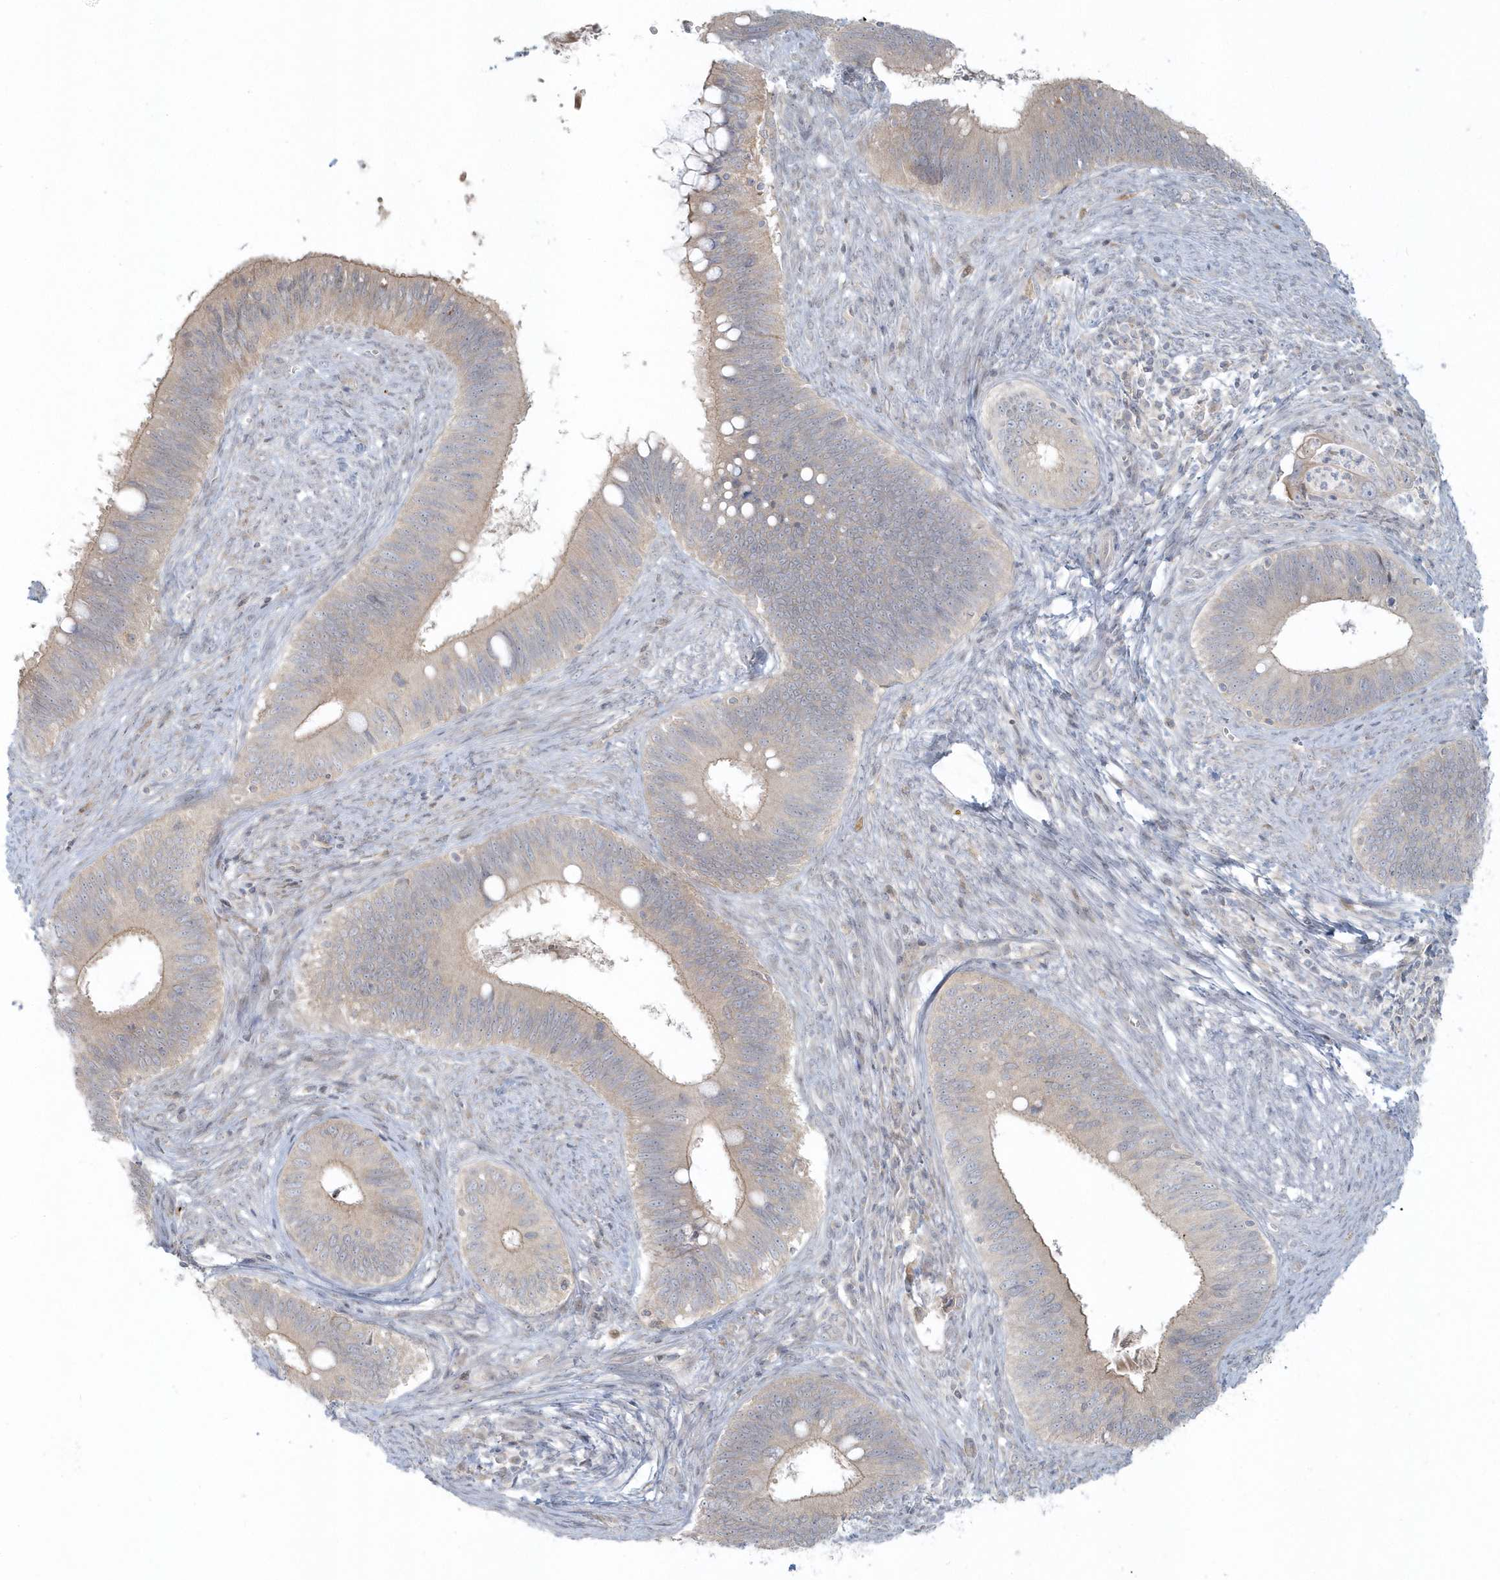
{"staining": {"intensity": "weak", "quantity": "25%-75%", "location": "cytoplasmic/membranous"}, "tissue": "cervical cancer", "cell_type": "Tumor cells", "image_type": "cancer", "snomed": [{"axis": "morphology", "description": "Adenocarcinoma, NOS"}, {"axis": "topography", "description": "Cervix"}], "caption": "There is low levels of weak cytoplasmic/membranous expression in tumor cells of cervical adenocarcinoma, as demonstrated by immunohistochemical staining (brown color).", "gene": "BLTP3A", "patient": {"sex": "female", "age": 42}}